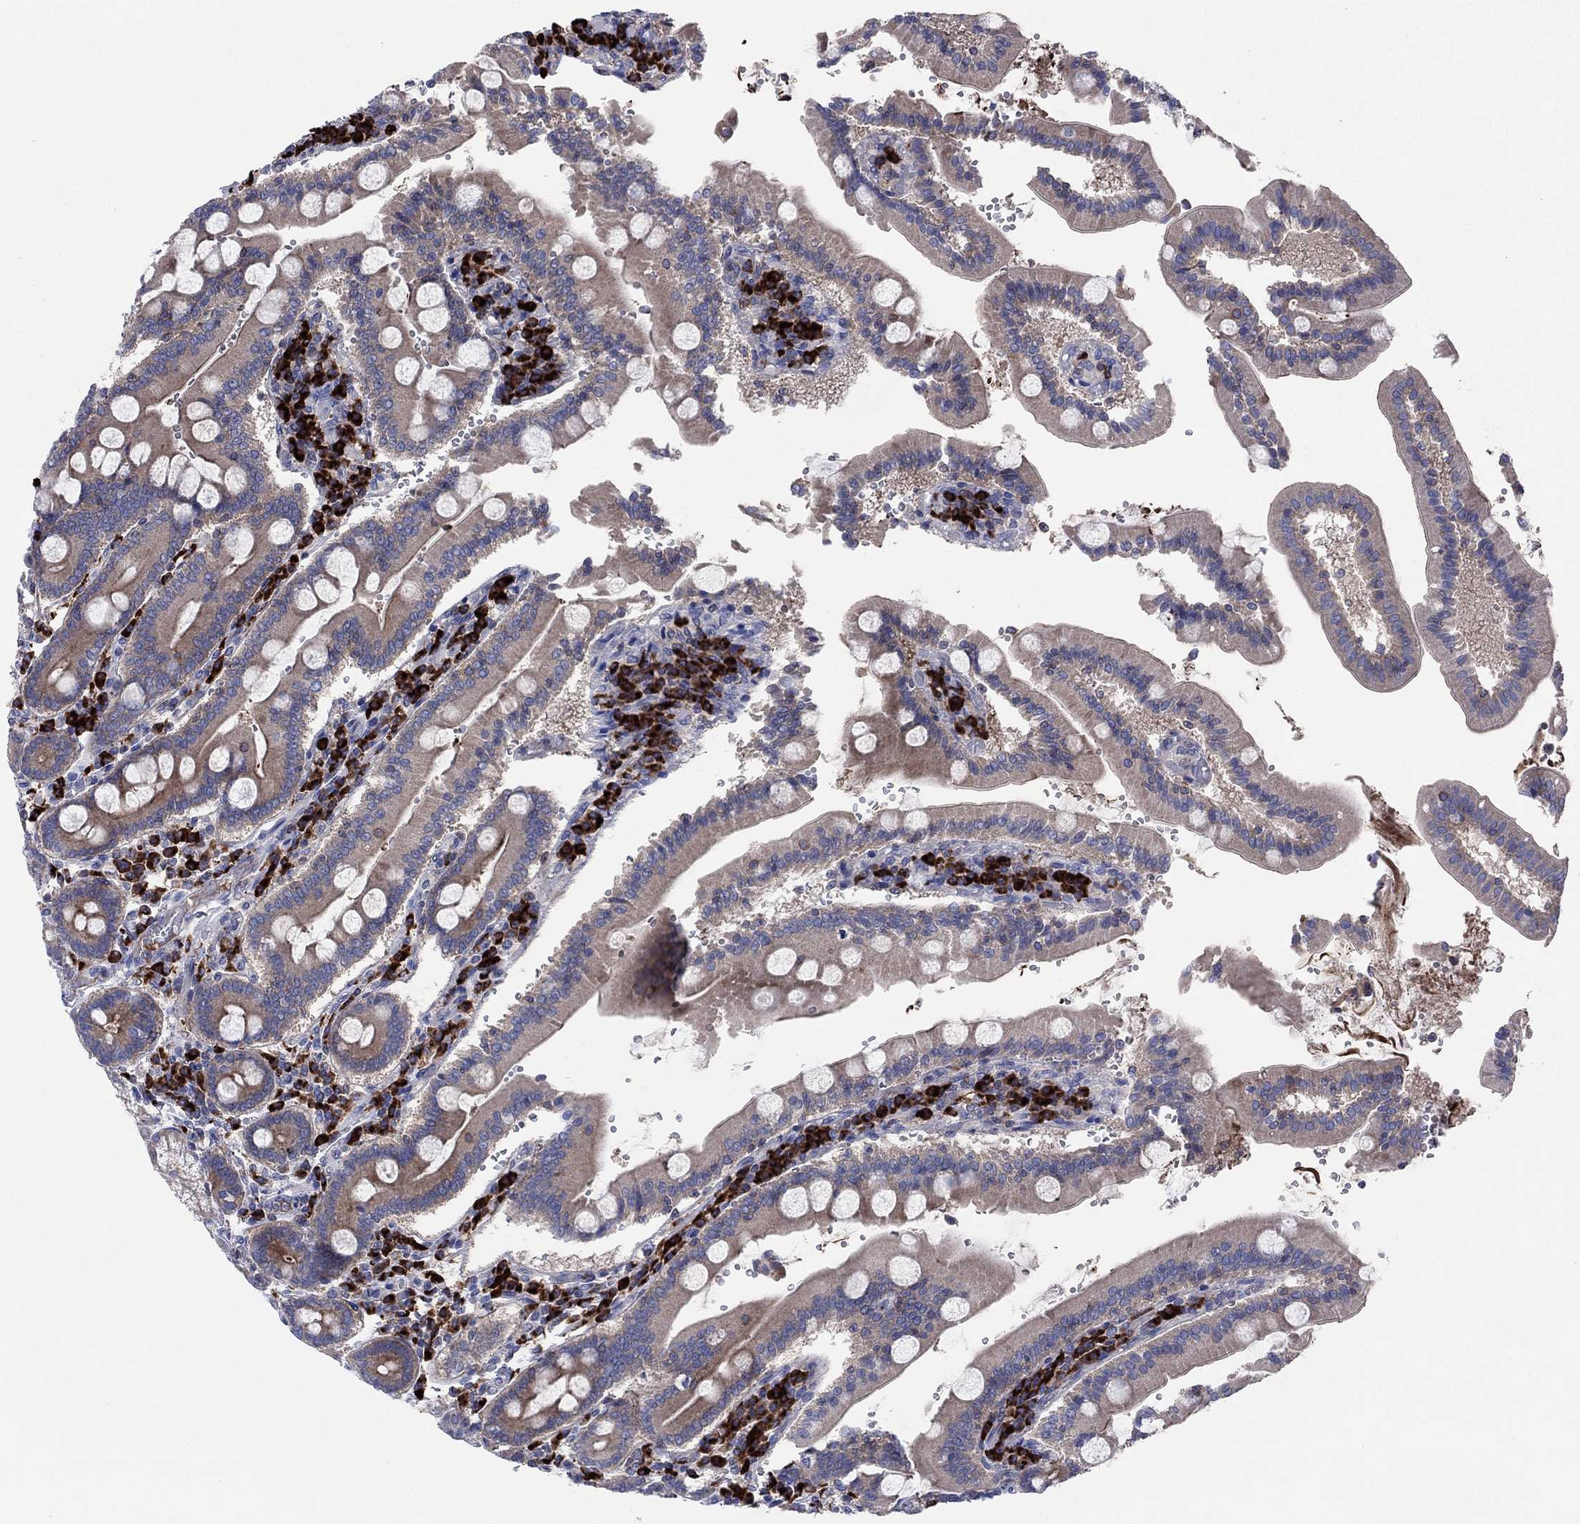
{"staining": {"intensity": "moderate", "quantity": "25%-75%", "location": "cytoplasmic/membranous"}, "tissue": "duodenum", "cell_type": "Glandular cells", "image_type": "normal", "snomed": [{"axis": "morphology", "description": "Normal tissue, NOS"}, {"axis": "topography", "description": "Duodenum"}], "caption": "Immunohistochemical staining of normal human duodenum reveals moderate cytoplasmic/membranous protein positivity in approximately 25%-75% of glandular cells.", "gene": "PVR", "patient": {"sex": "female", "age": 62}}